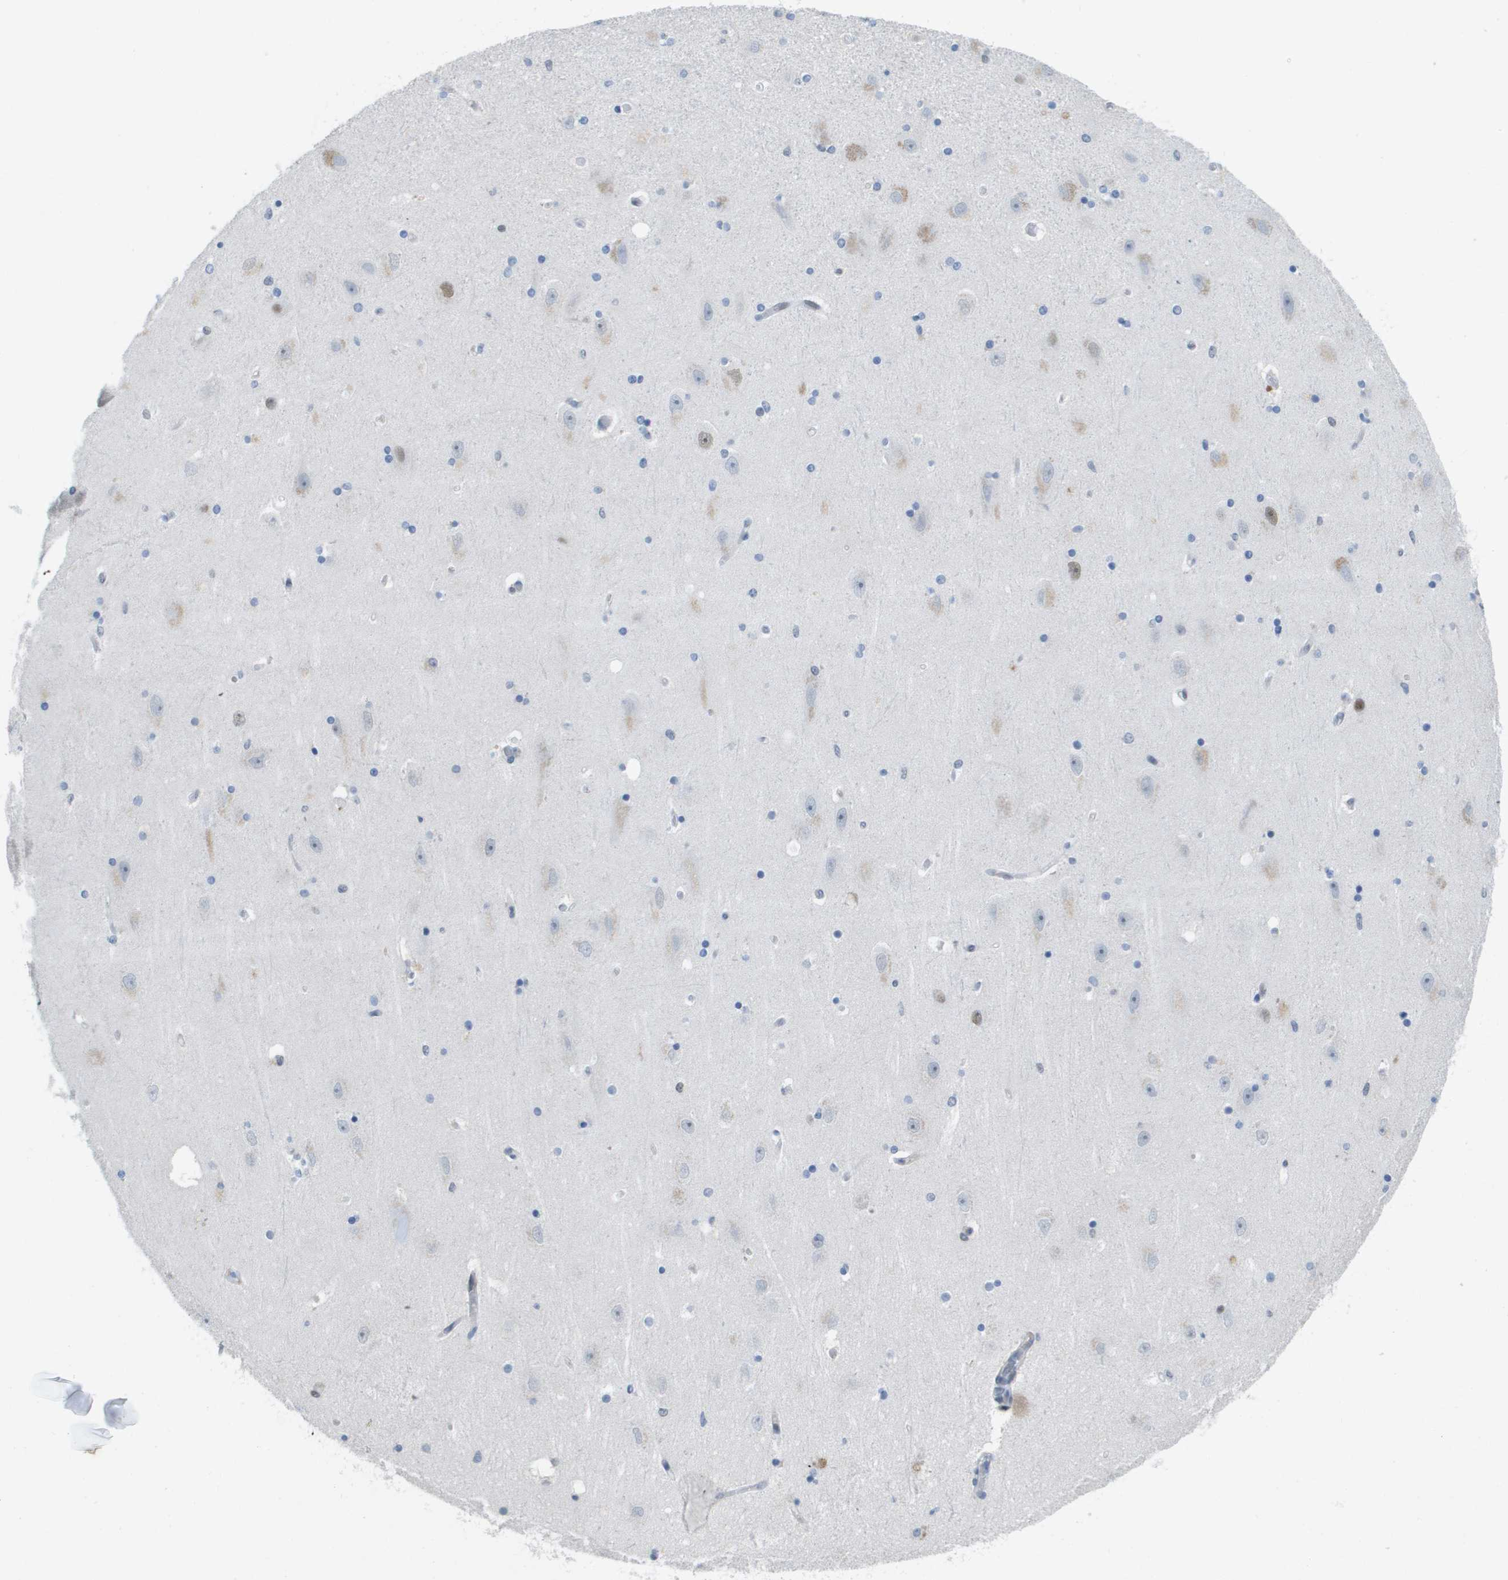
{"staining": {"intensity": "negative", "quantity": "none", "location": "none"}, "tissue": "hippocampus", "cell_type": "Glial cells", "image_type": "normal", "snomed": [{"axis": "morphology", "description": "Normal tissue, NOS"}, {"axis": "topography", "description": "Hippocampus"}], "caption": "Normal hippocampus was stained to show a protein in brown. There is no significant positivity in glial cells. The staining was performed using DAB (3,3'-diaminobenzidine) to visualize the protein expression in brown, while the nuclei were stained in blue with hematoxylin (Magnification: 20x).", "gene": "TP53RK", "patient": {"sex": "female", "age": 54}}